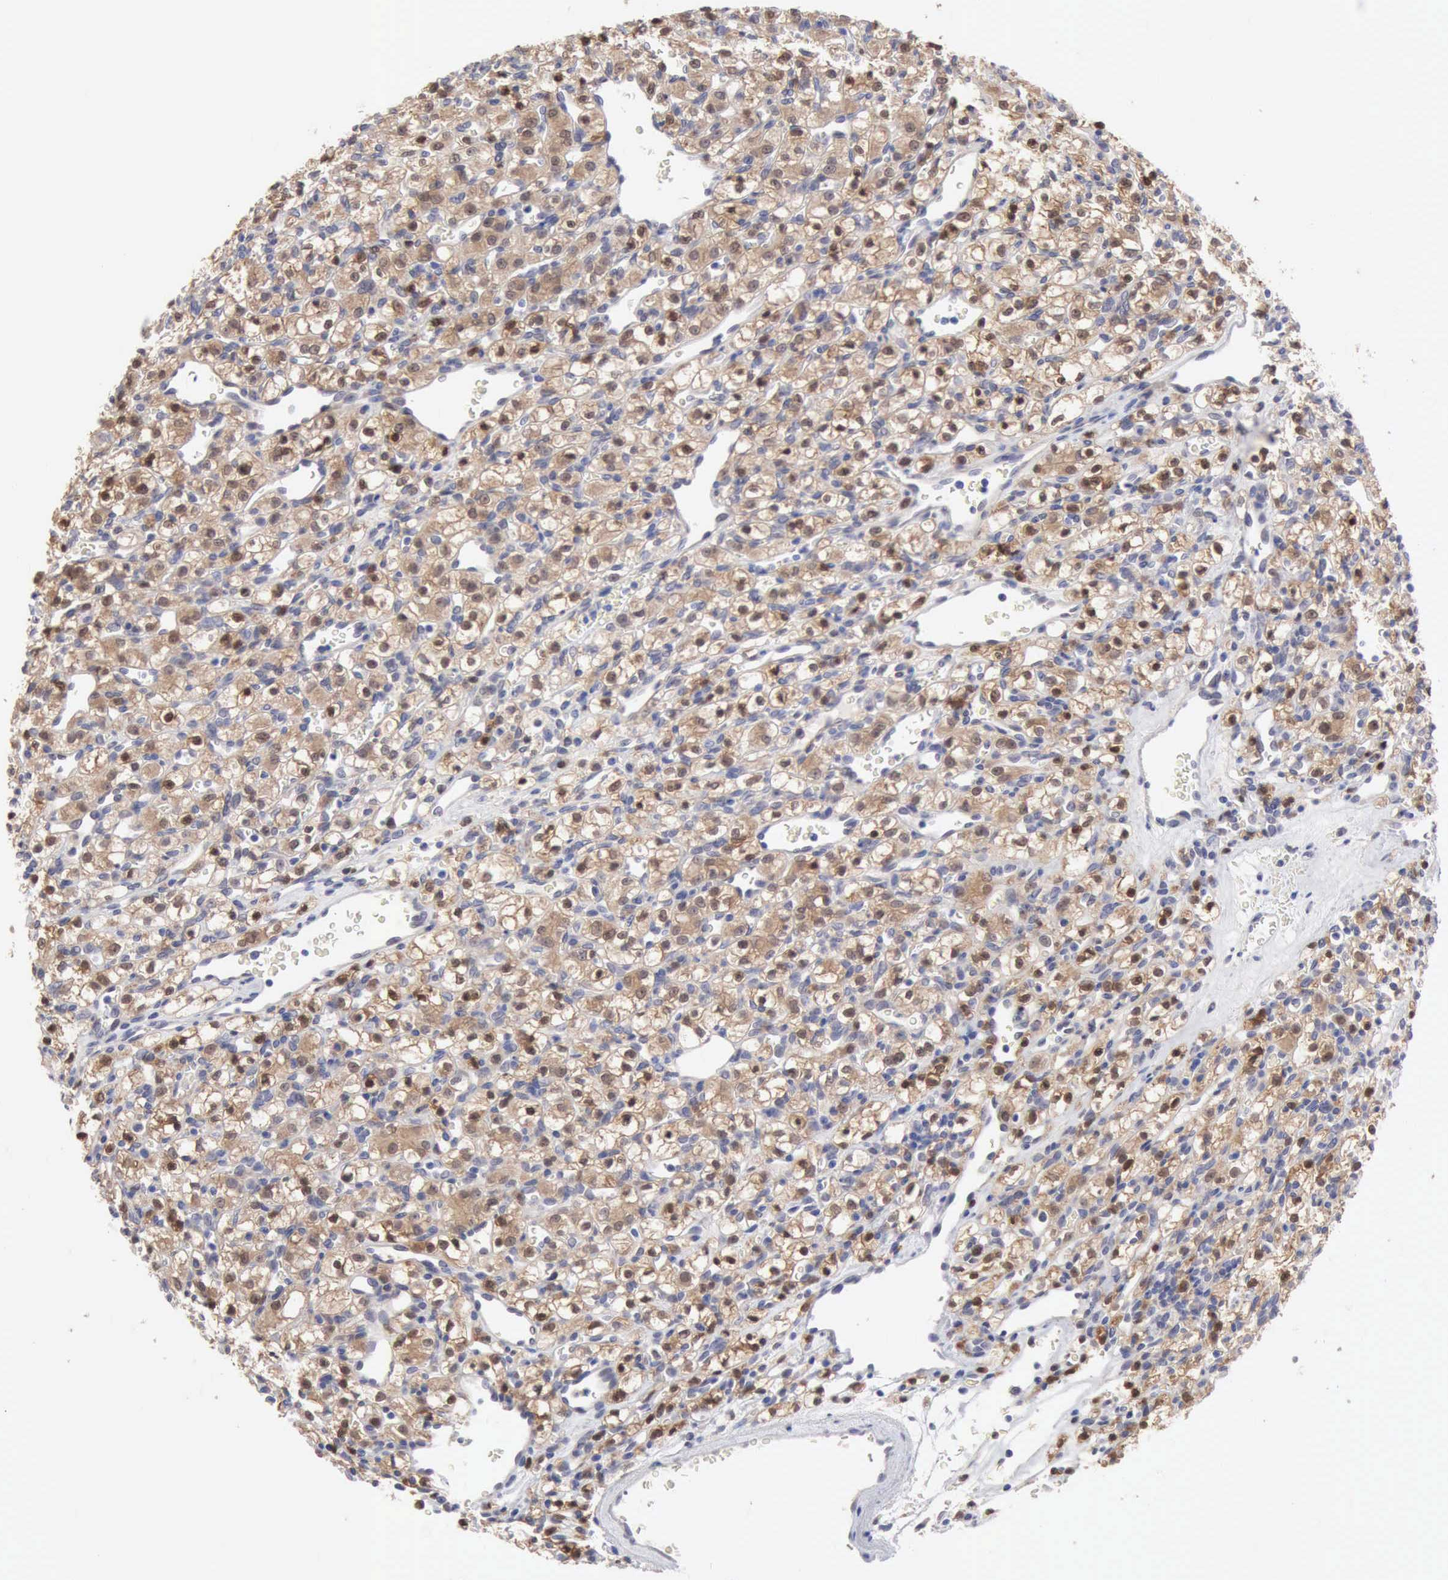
{"staining": {"intensity": "moderate", "quantity": "25%-75%", "location": "cytoplasmic/membranous,nuclear"}, "tissue": "renal cancer", "cell_type": "Tumor cells", "image_type": "cancer", "snomed": [{"axis": "morphology", "description": "Adenocarcinoma, NOS"}, {"axis": "topography", "description": "Kidney"}], "caption": "Tumor cells display moderate cytoplasmic/membranous and nuclear expression in approximately 25%-75% of cells in renal adenocarcinoma.", "gene": "PTGR2", "patient": {"sex": "female", "age": 62}}